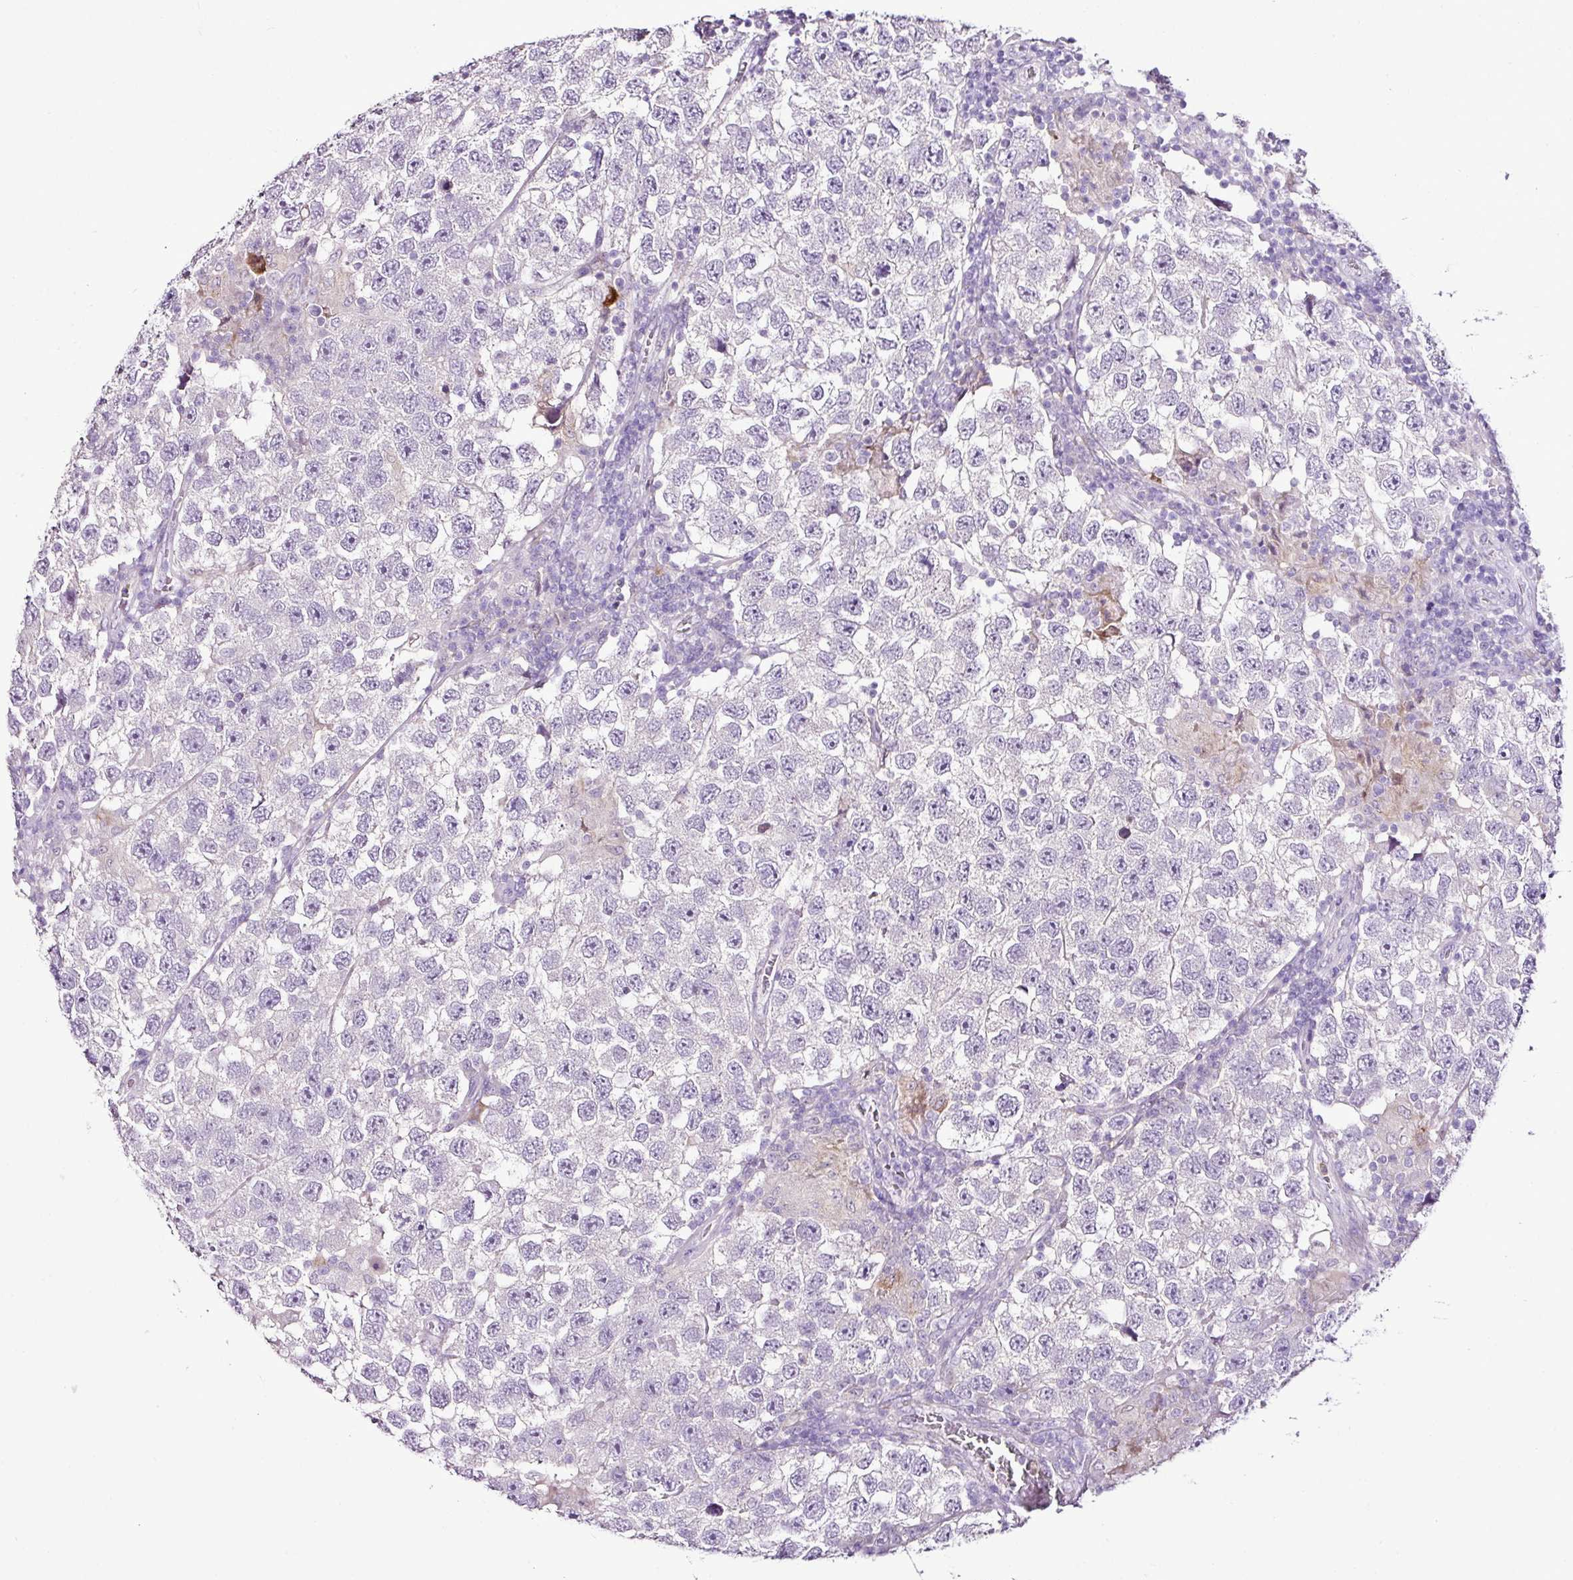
{"staining": {"intensity": "negative", "quantity": "none", "location": "none"}, "tissue": "testis cancer", "cell_type": "Tumor cells", "image_type": "cancer", "snomed": [{"axis": "morphology", "description": "Seminoma, NOS"}, {"axis": "topography", "description": "Testis"}], "caption": "Image shows no protein positivity in tumor cells of testis cancer (seminoma) tissue. (Brightfield microscopy of DAB (3,3'-diaminobenzidine) immunohistochemistry (IHC) at high magnification).", "gene": "ESR1", "patient": {"sex": "male", "age": 26}}